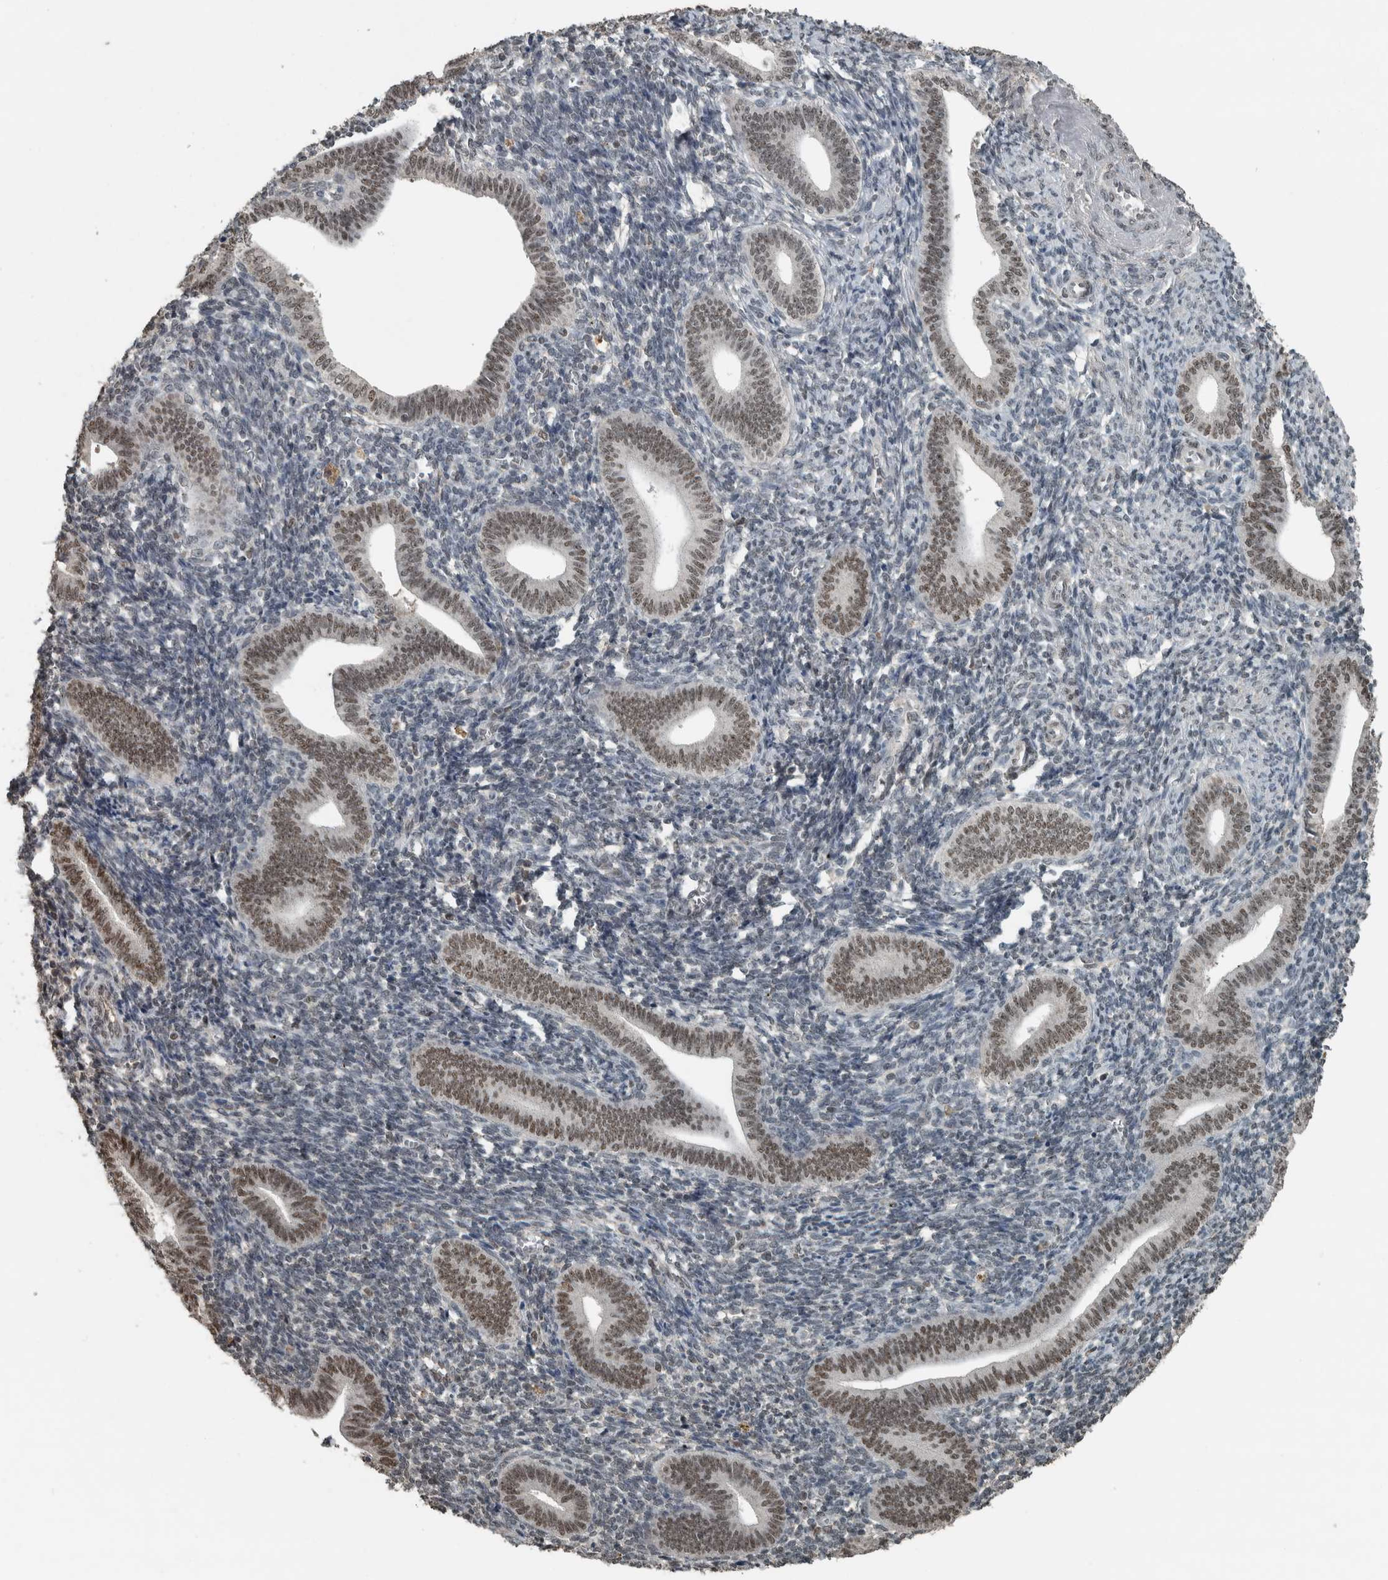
{"staining": {"intensity": "weak", "quantity": "<25%", "location": "nuclear"}, "tissue": "endometrium", "cell_type": "Cells in endometrial stroma", "image_type": "normal", "snomed": [{"axis": "morphology", "description": "Normal tissue, NOS"}, {"axis": "topography", "description": "Uterus"}, {"axis": "topography", "description": "Endometrium"}], "caption": "Unremarkable endometrium was stained to show a protein in brown. There is no significant expression in cells in endometrial stroma. (Stains: DAB (3,3'-diaminobenzidine) immunohistochemistry with hematoxylin counter stain, Microscopy: brightfield microscopy at high magnification).", "gene": "ZNF24", "patient": {"sex": "female", "age": 33}}